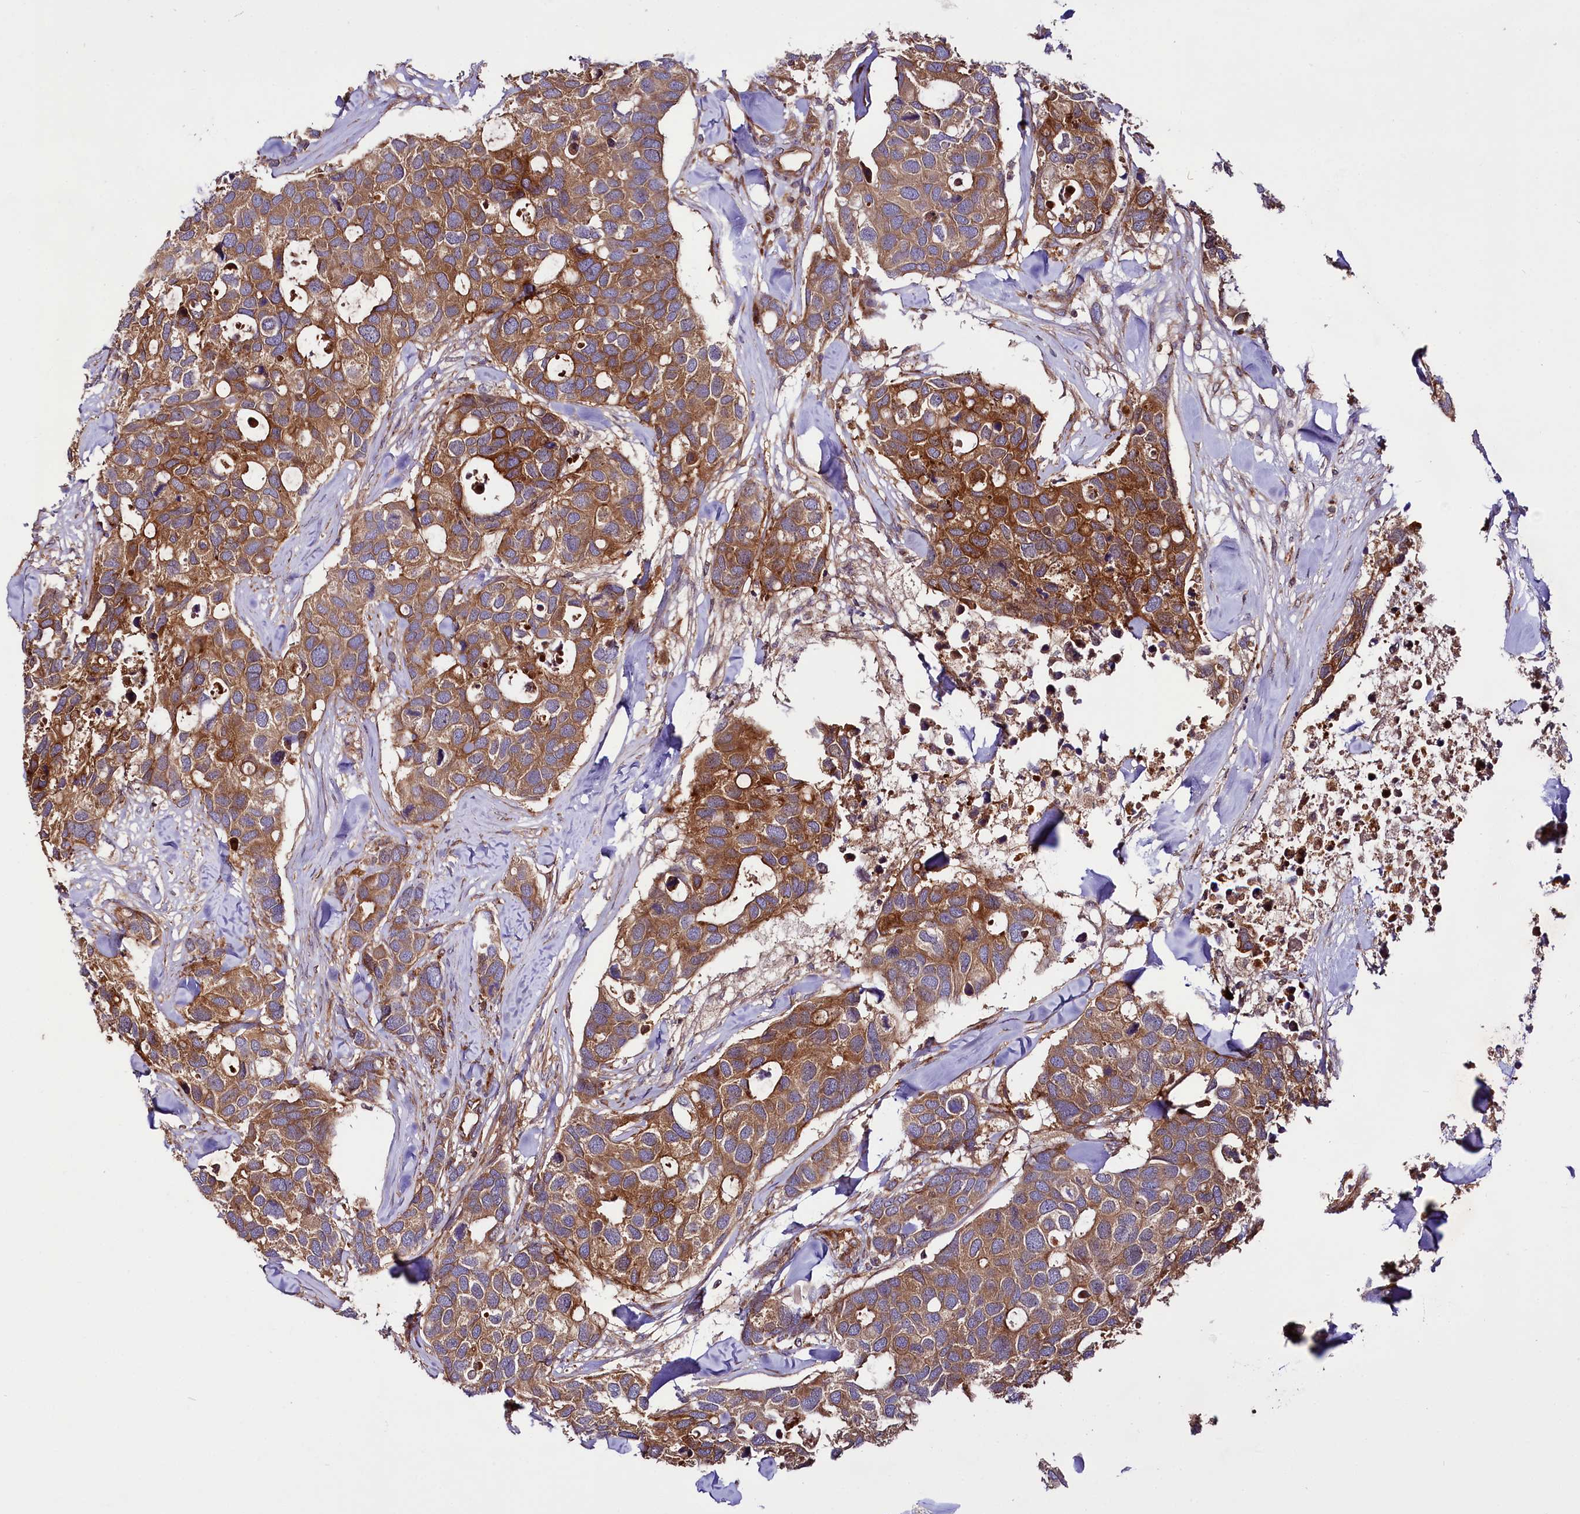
{"staining": {"intensity": "moderate", "quantity": ">75%", "location": "cytoplasmic/membranous"}, "tissue": "breast cancer", "cell_type": "Tumor cells", "image_type": "cancer", "snomed": [{"axis": "morphology", "description": "Duct carcinoma"}, {"axis": "topography", "description": "Breast"}], "caption": "A micrograph showing moderate cytoplasmic/membranous staining in approximately >75% of tumor cells in breast cancer (invasive ductal carcinoma), as visualized by brown immunohistochemical staining.", "gene": "CEP295", "patient": {"sex": "female", "age": 83}}